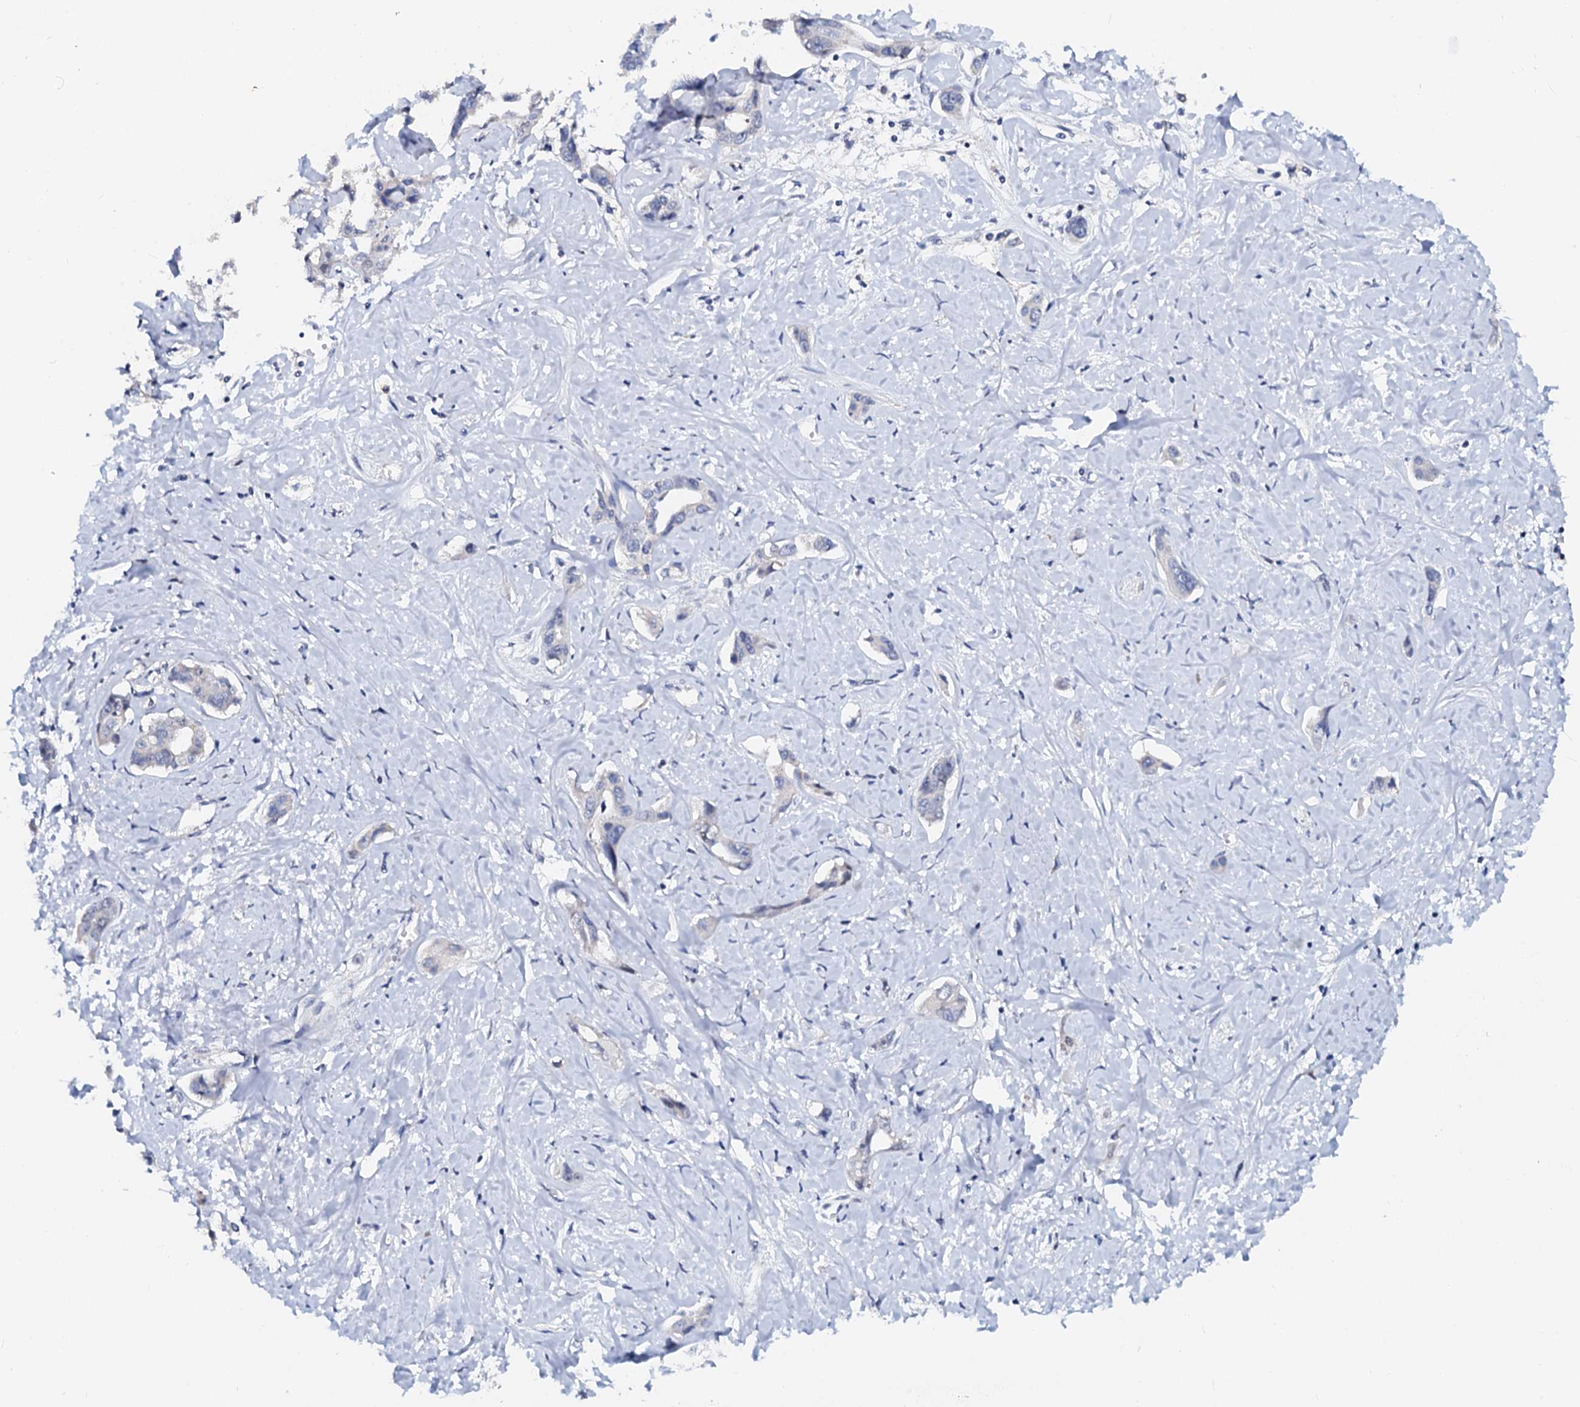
{"staining": {"intensity": "negative", "quantity": "none", "location": "none"}, "tissue": "liver cancer", "cell_type": "Tumor cells", "image_type": "cancer", "snomed": [{"axis": "morphology", "description": "Cholangiocarcinoma"}, {"axis": "topography", "description": "Liver"}], "caption": "Protein analysis of liver cholangiocarcinoma exhibits no significant expression in tumor cells. The staining is performed using DAB brown chromogen with nuclei counter-stained in using hematoxylin.", "gene": "NALF1", "patient": {"sex": "male", "age": 59}}